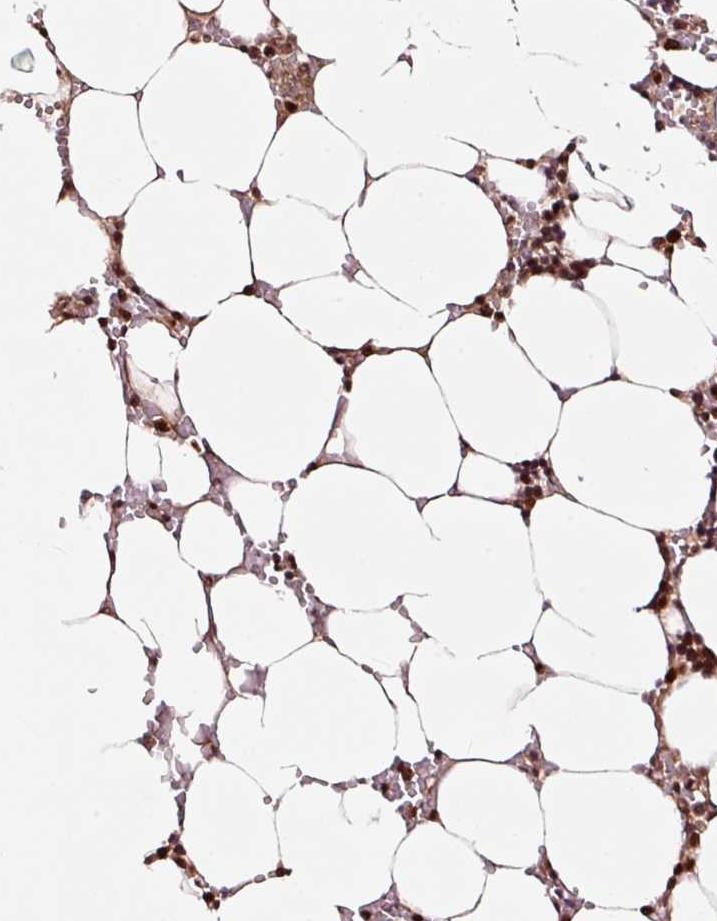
{"staining": {"intensity": "strong", "quantity": ">75%", "location": "cytoplasmic/membranous,nuclear"}, "tissue": "bone marrow", "cell_type": "Hematopoietic cells", "image_type": "normal", "snomed": [{"axis": "morphology", "description": "Normal tissue, NOS"}, {"axis": "topography", "description": "Bone marrow"}], "caption": "Bone marrow stained with a brown dye reveals strong cytoplasmic/membranous,nuclear positive staining in about >75% of hematopoietic cells.", "gene": "RFC4", "patient": {"sex": "male", "age": 64}}